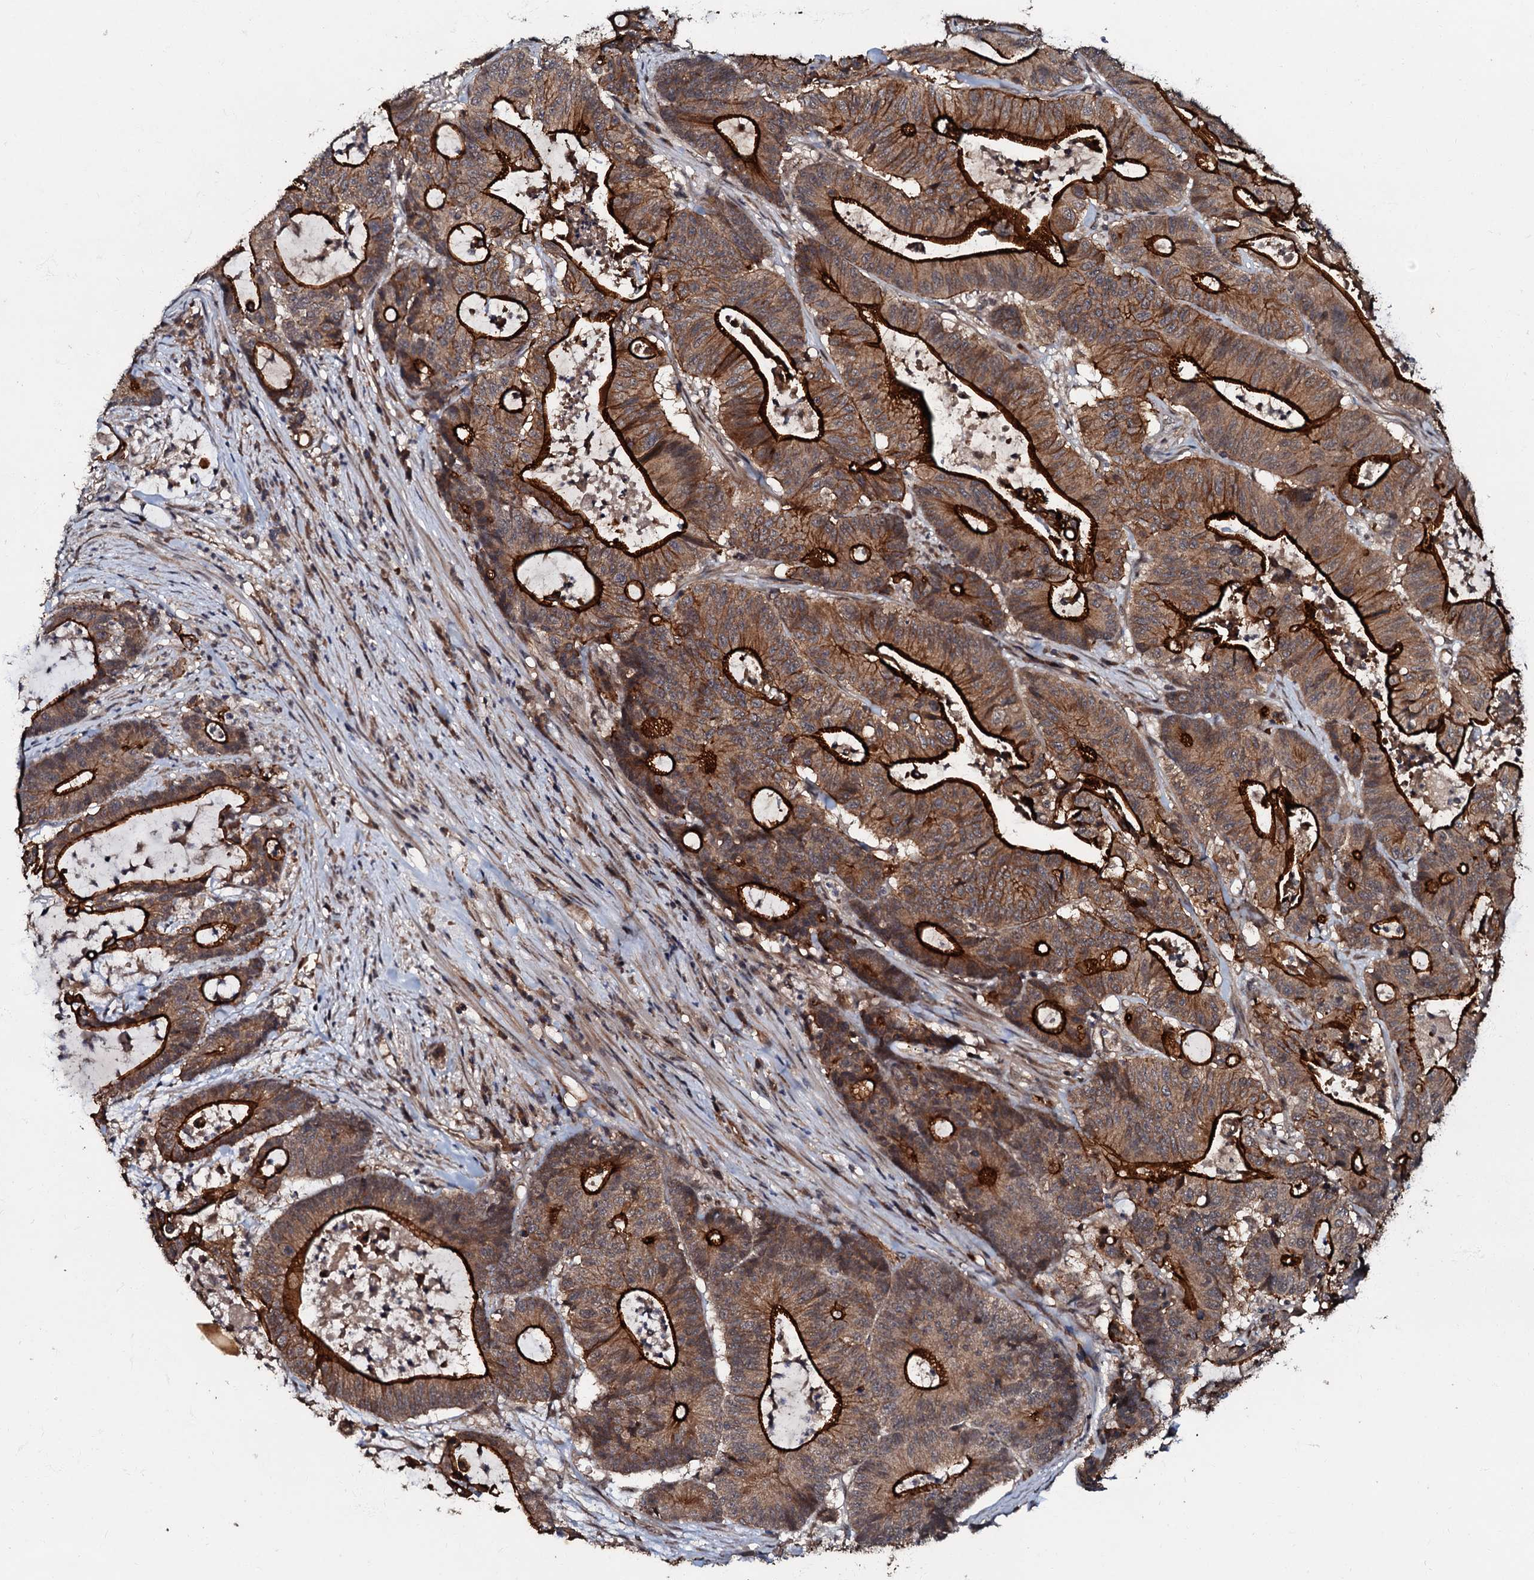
{"staining": {"intensity": "strong", "quantity": ">75%", "location": "cytoplasmic/membranous"}, "tissue": "colorectal cancer", "cell_type": "Tumor cells", "image_type": "cancer", "snomed": [{"axis": "morphology", "description": "Adenocarcinoma, NOS"}, {"axis": "topography", "description": "Colon"}], "caption": "Colorectal cancer (adenocarcinoma) stained with DAB immunohistochemistry shows high levels of strong cytoplasmic/membranous positivity in about >75% of tumor cells.", "gene": "MANSC4", "patient": {"sex": "female", "age": 84}}